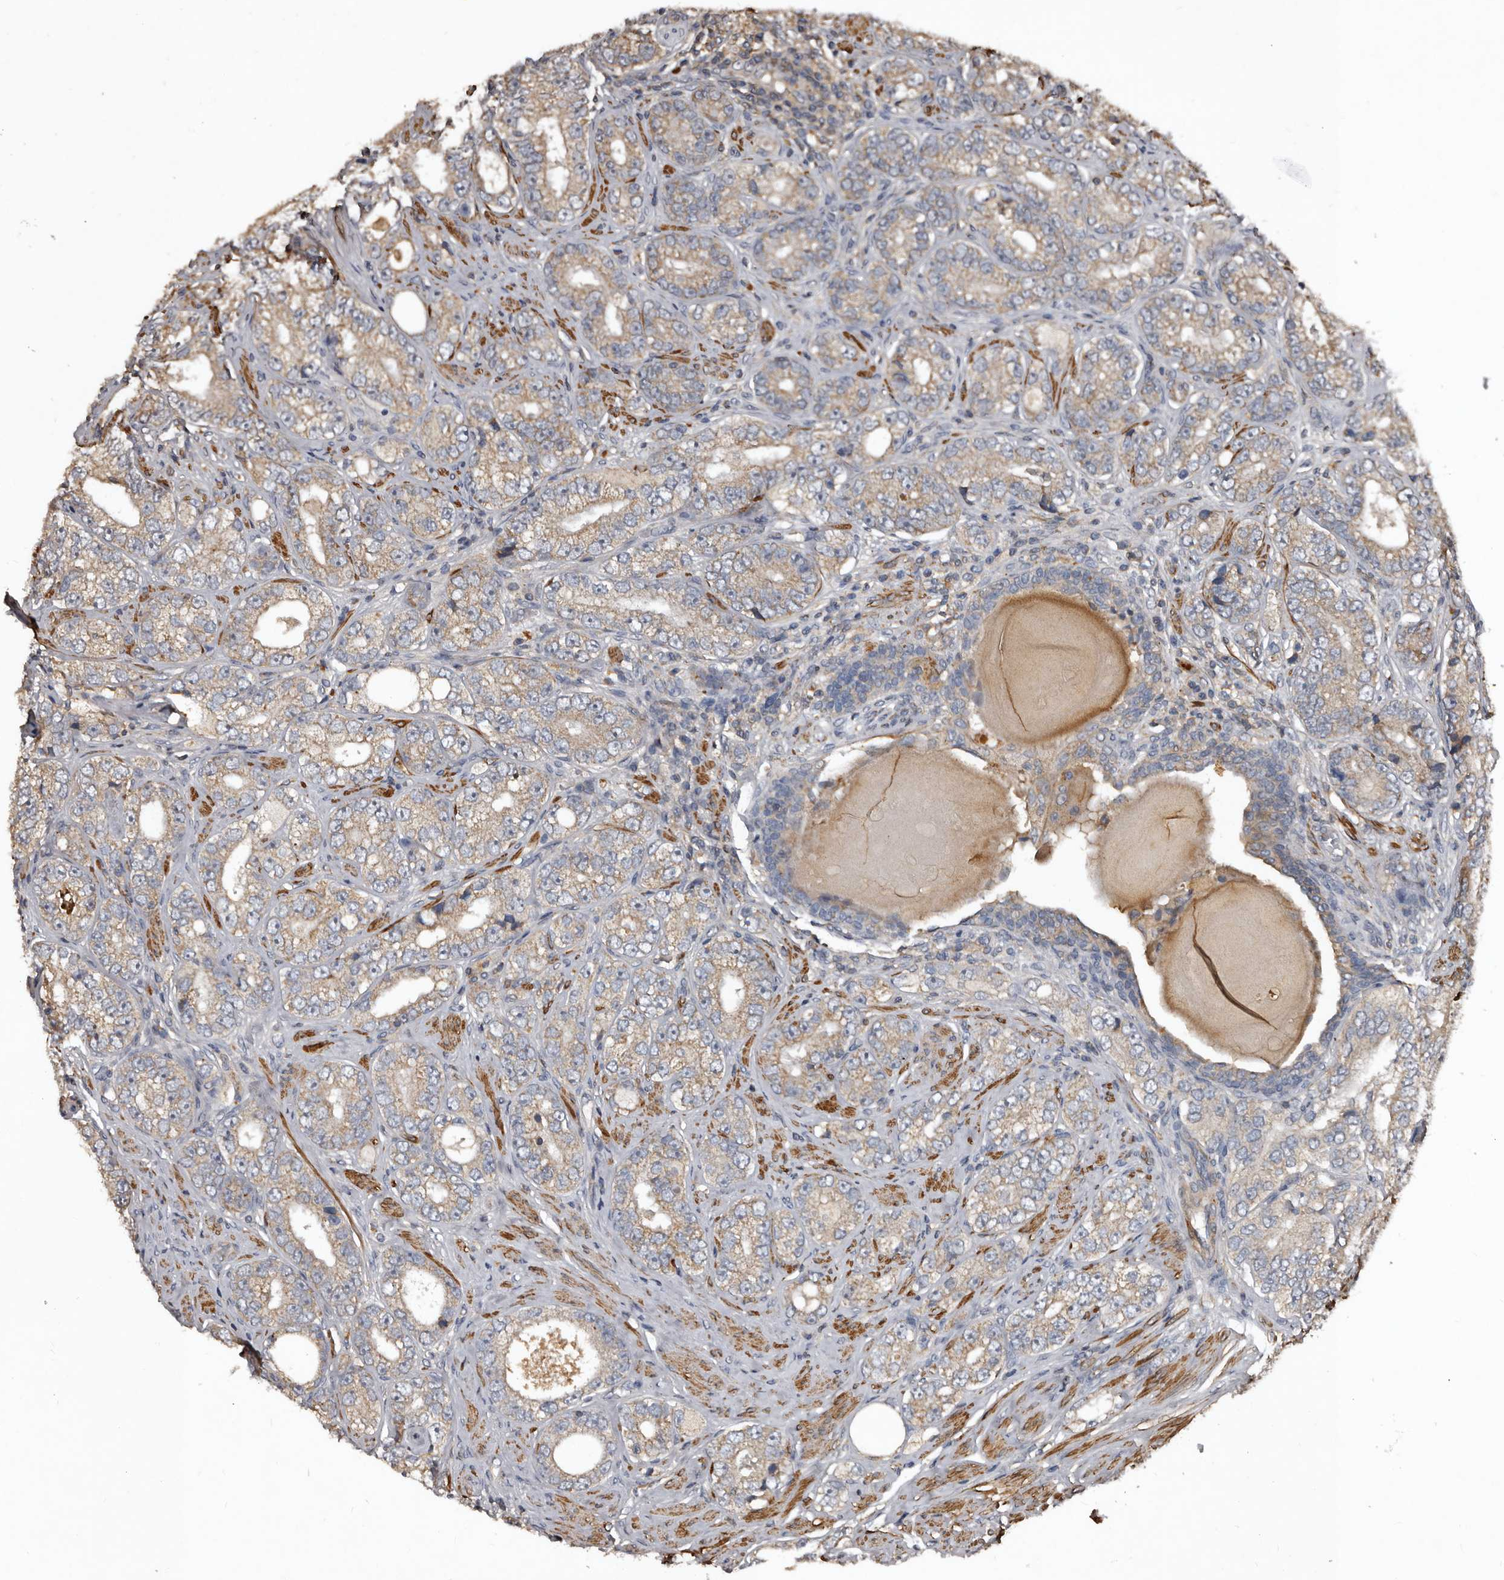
{"staining": {"intensity": "weak", "quantity": ">75%", "location": "cytoplasmic/membranous"}, "tissue": "prostate cancer", "cell_type": "Tumor cells", "image_type": "cancer", "snomed": [{"axis": "morphology", "description": "Adenocarcinoma, High grade"}, {"axis": "topography", "description": "Prostate"}], "caption": "This photomicrograph exhibits immunohistochemistry staining of human prostate cancer, with low weak cytoplasmic/membranous staining in about >75% of tumor cells.", "gene": "GREB1", "patient": {"sex": "male", "age": 56}}